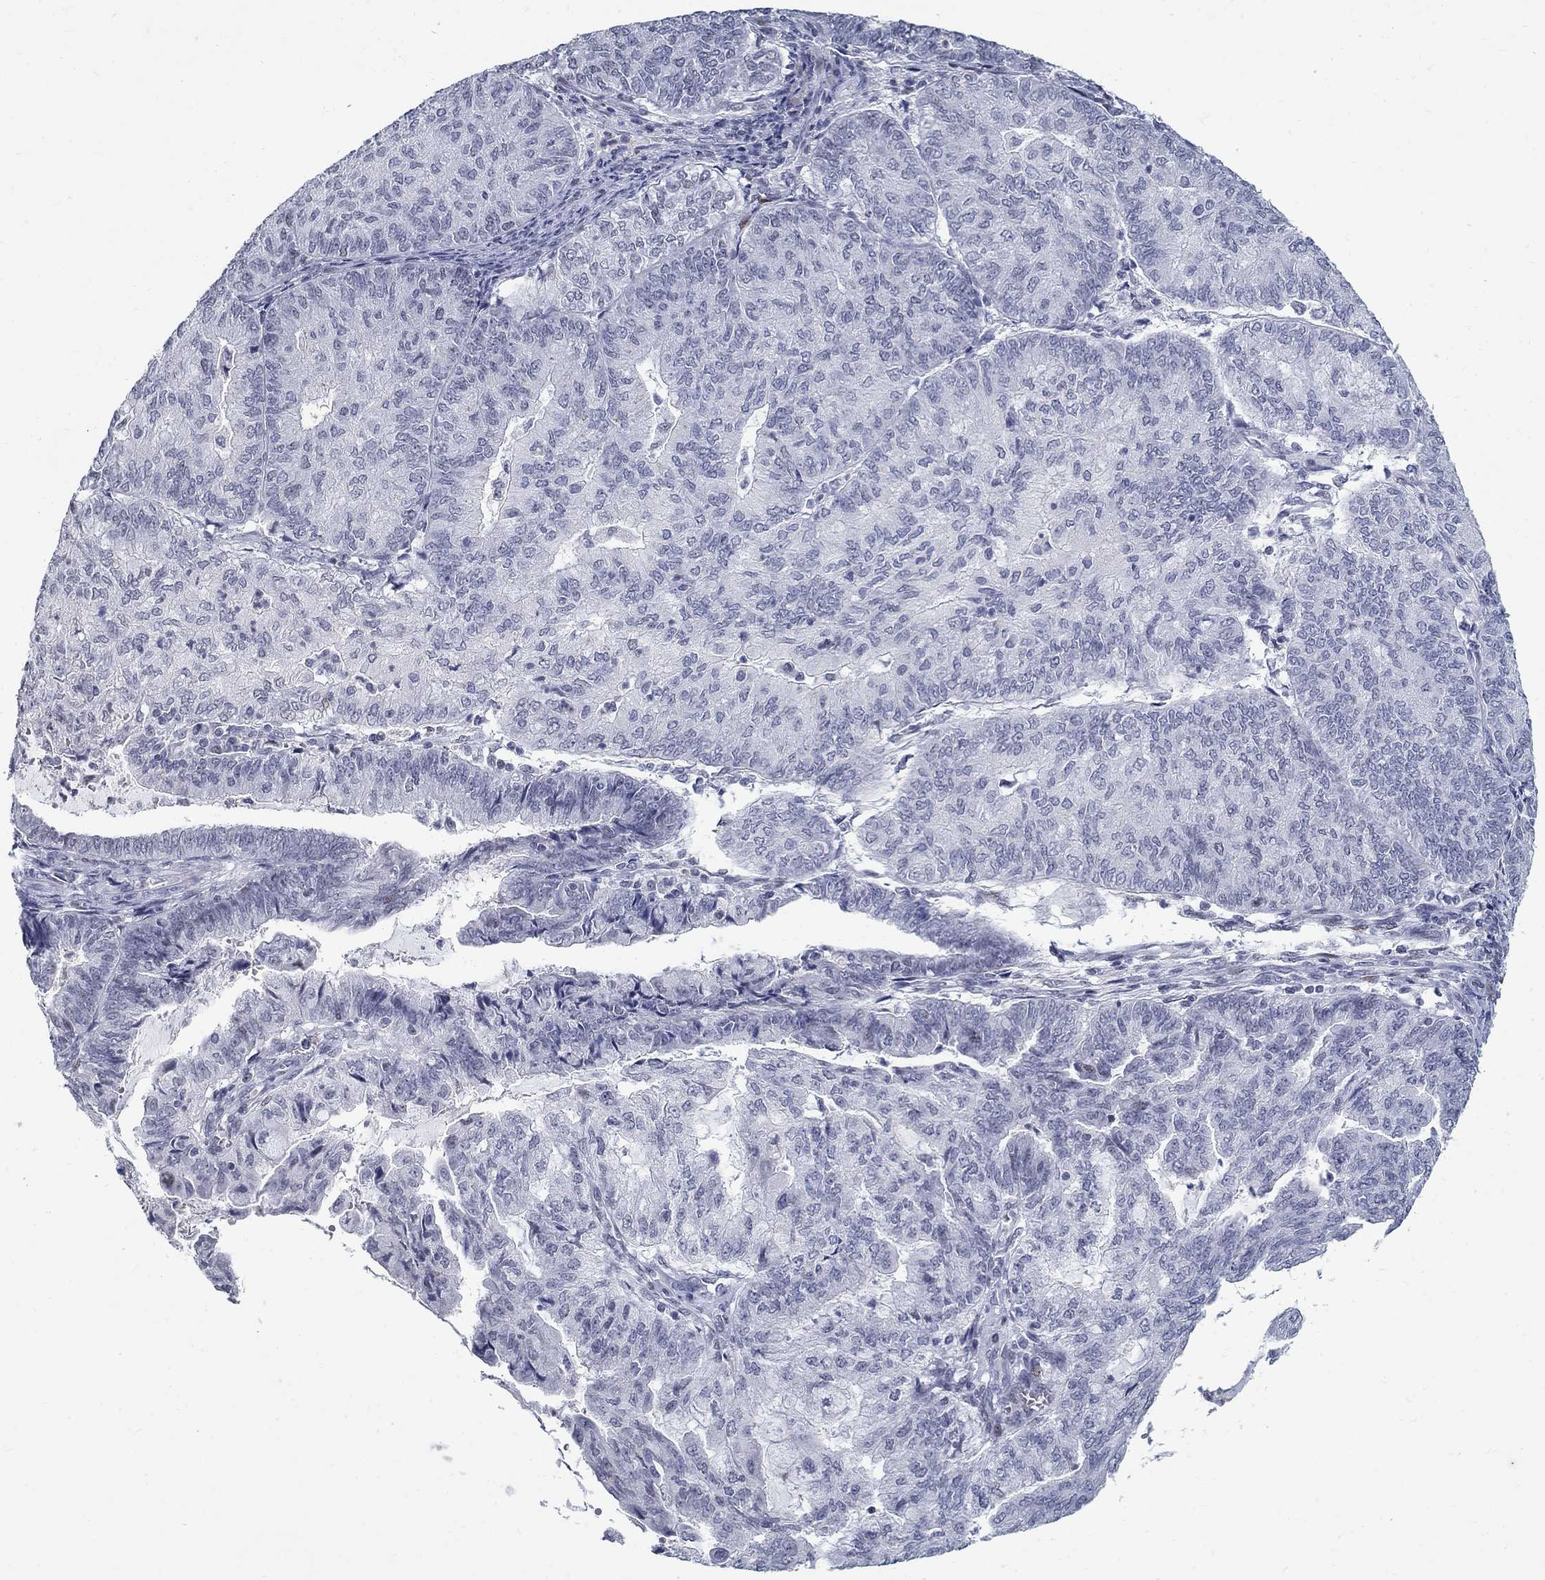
{"staining": {"intensity": "negative", "quantity": "none", "location": "none"}, "tissue": "endometrial cancer", "cell_type": "Tumor cells", "image_type": "cancer", "snomed": [{"axis": "morphology", "description": "Adenocarcinoma, NOS"}, {"axis": "topography", "description": "Endometrium"}], "caption": "Immunohistochemistry histopathology image of neoplastic tissue: adenocarcinoma (endometrial) stained with DAB demonstrates no significant protein positivity in tumor cells.", "gene": "BHLHE22", "patient": {"sex": "female", "age": 82}}